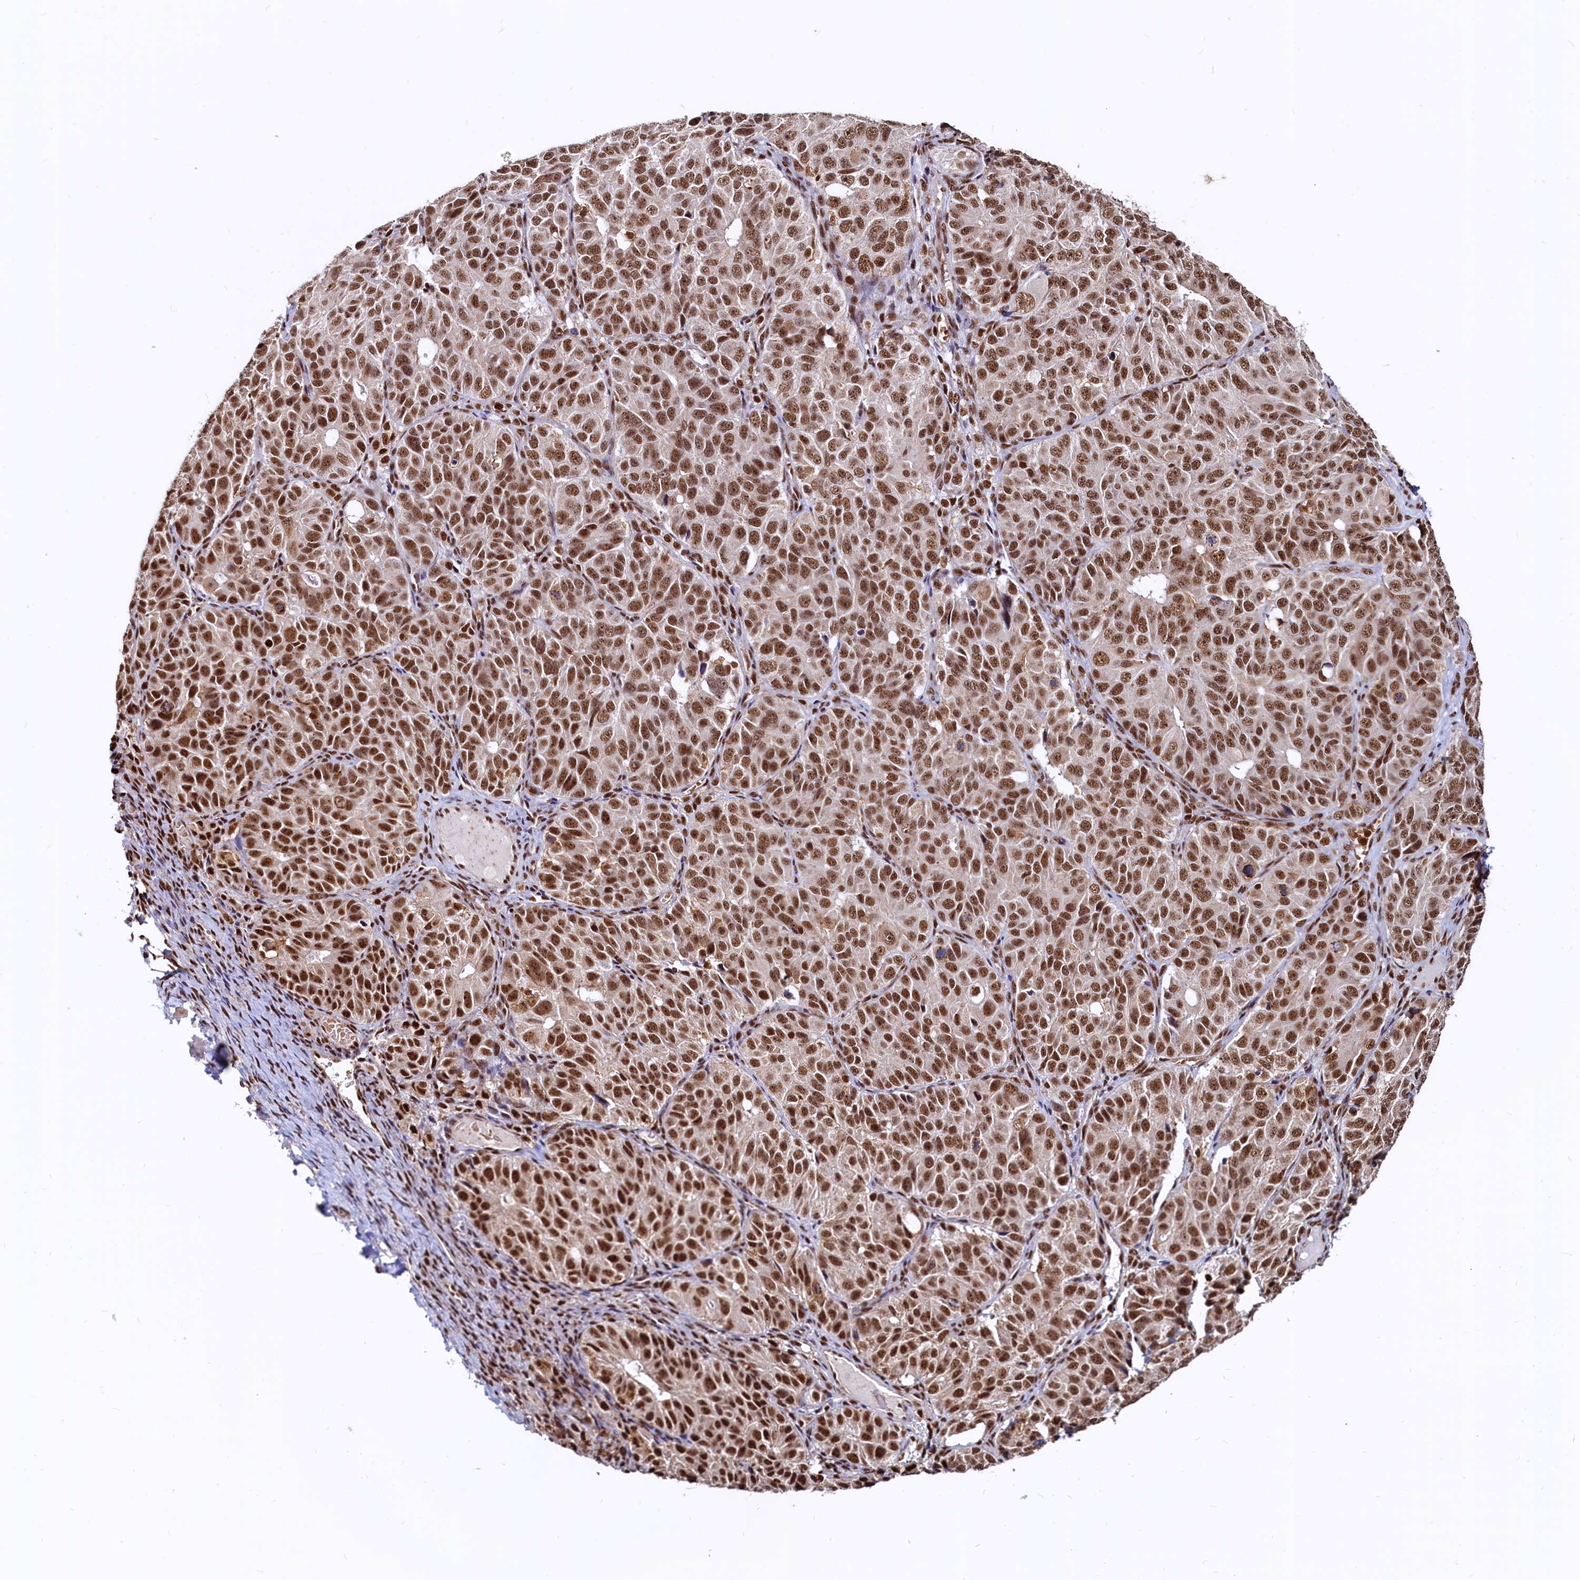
{"staining": {"intensity": "strong", "quantity": ">75%", "location": "nuclear"}, "tissue": "ovarian cancer", "cell_type": "Tumor cells", "image_type": "cancer", "snomed": [{"axis": "morphology", "description": "Carcinoma, endometroid"}, {"axis": "topography", "description": "Ovary"}], "caption": "Tumor cells reveal high levels of strong nuclear expression in about >75% of cells in ovarian endometroid carcinoma. The staining was performed using DAB to visualize the protein expression in brown, while the nuclei were stained in blue with hematoxylin (Magnification: 20x).", "gene": "RSRC2", "patient": {"sex": "female", "age": 51}}